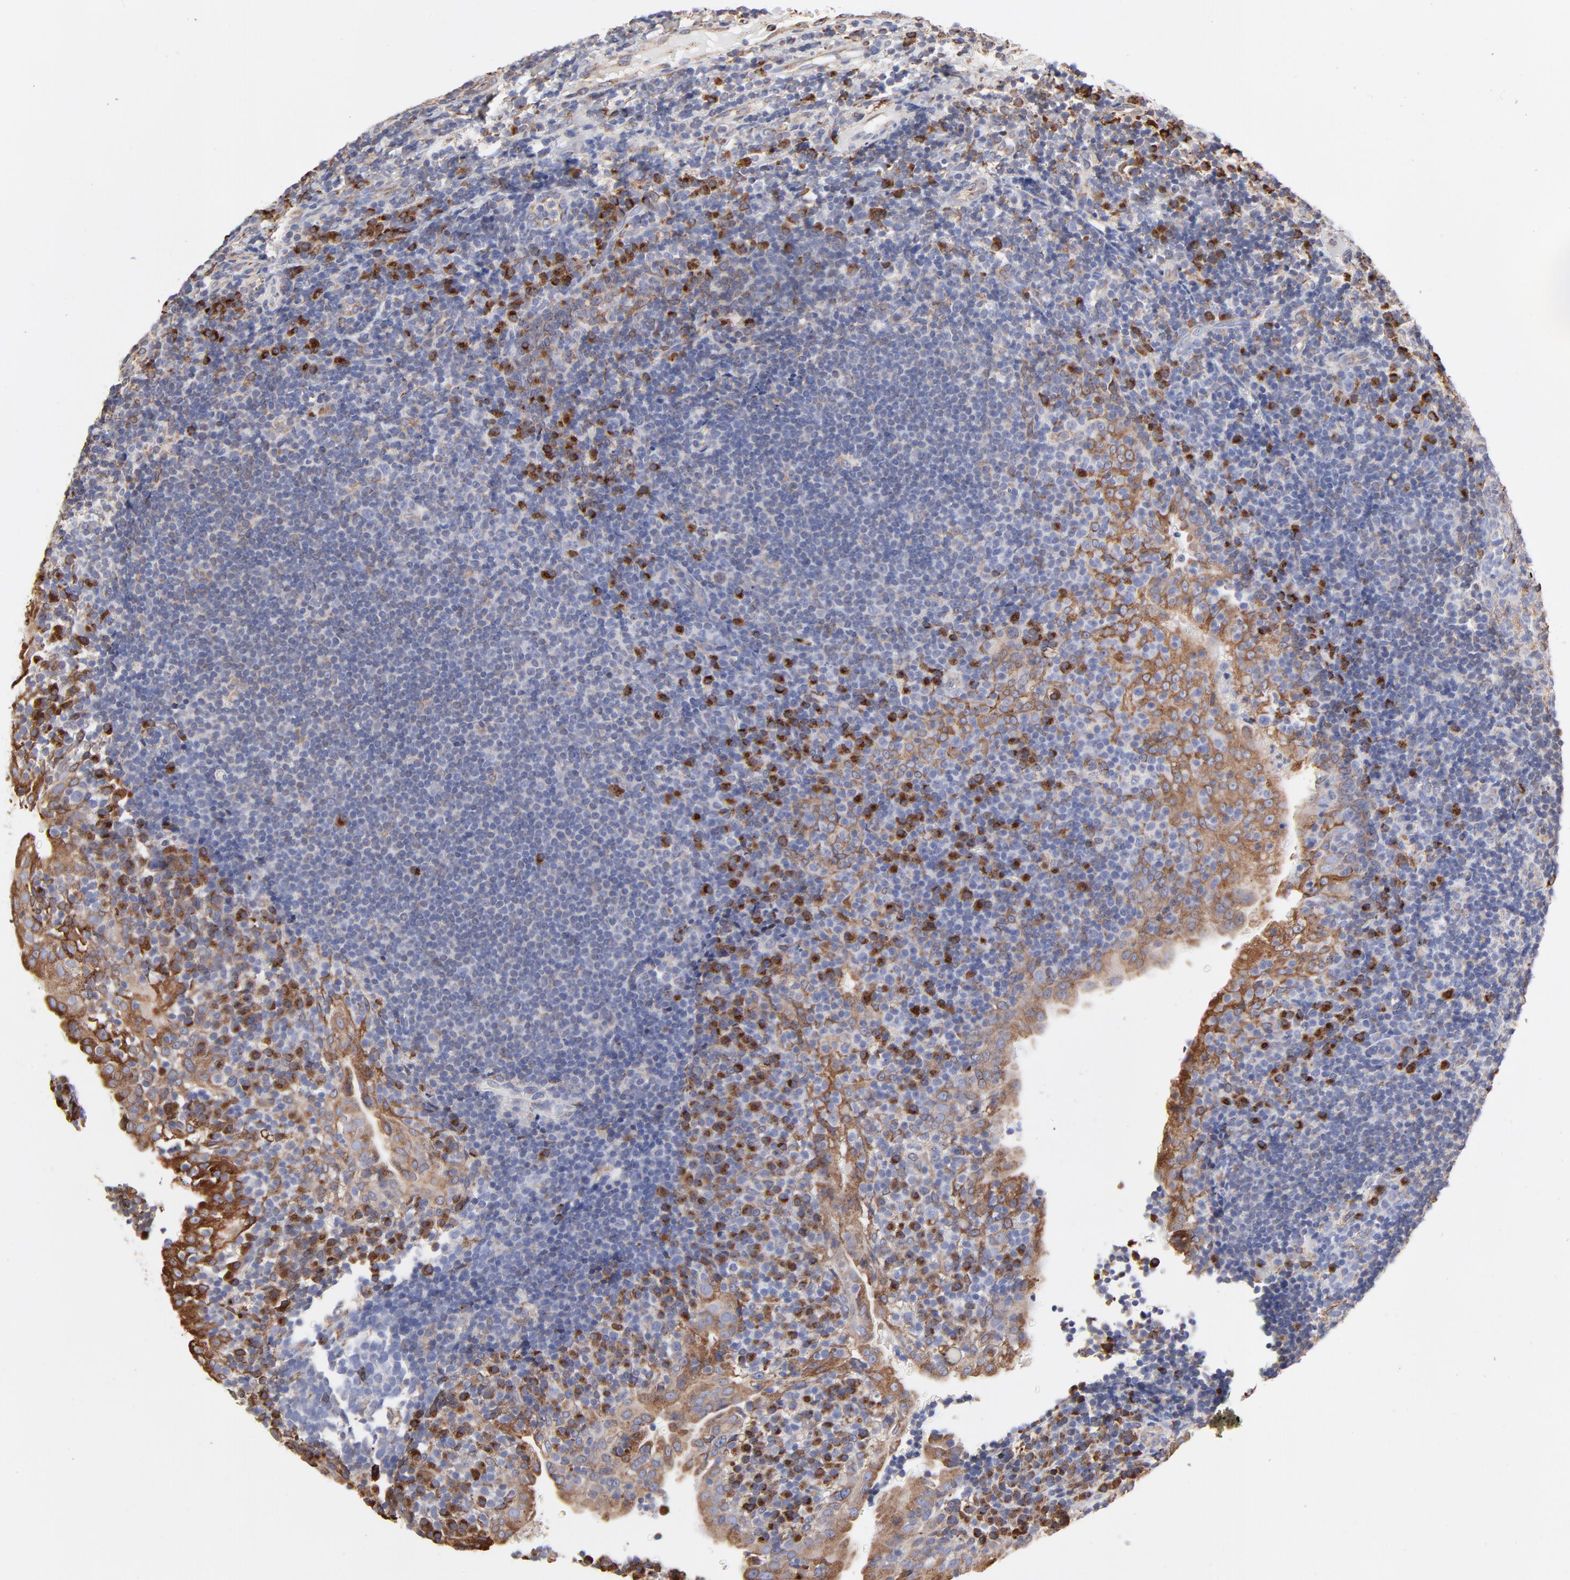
{"staining": {"intensity": "strong", "quantity": "<25%", "location": "cytoplasmic/membranous"}, "tissue": "tonsil", "cell_type": "Germinal center cells", "image_type": "normal", "snomed": [{"axis": "morphology", "description": "Normal tissue, NOS"}, {"axis": "topography", "description": "Tonsil"}], "caption": "Strong cytoplasmic/membranous expression for a protein is seen in about <25% of germinal center cells of unremarkable tonsil using immunohistochemistry.", "gene": "LMAN1", "patient": {"sex": "female", "age": 40}}